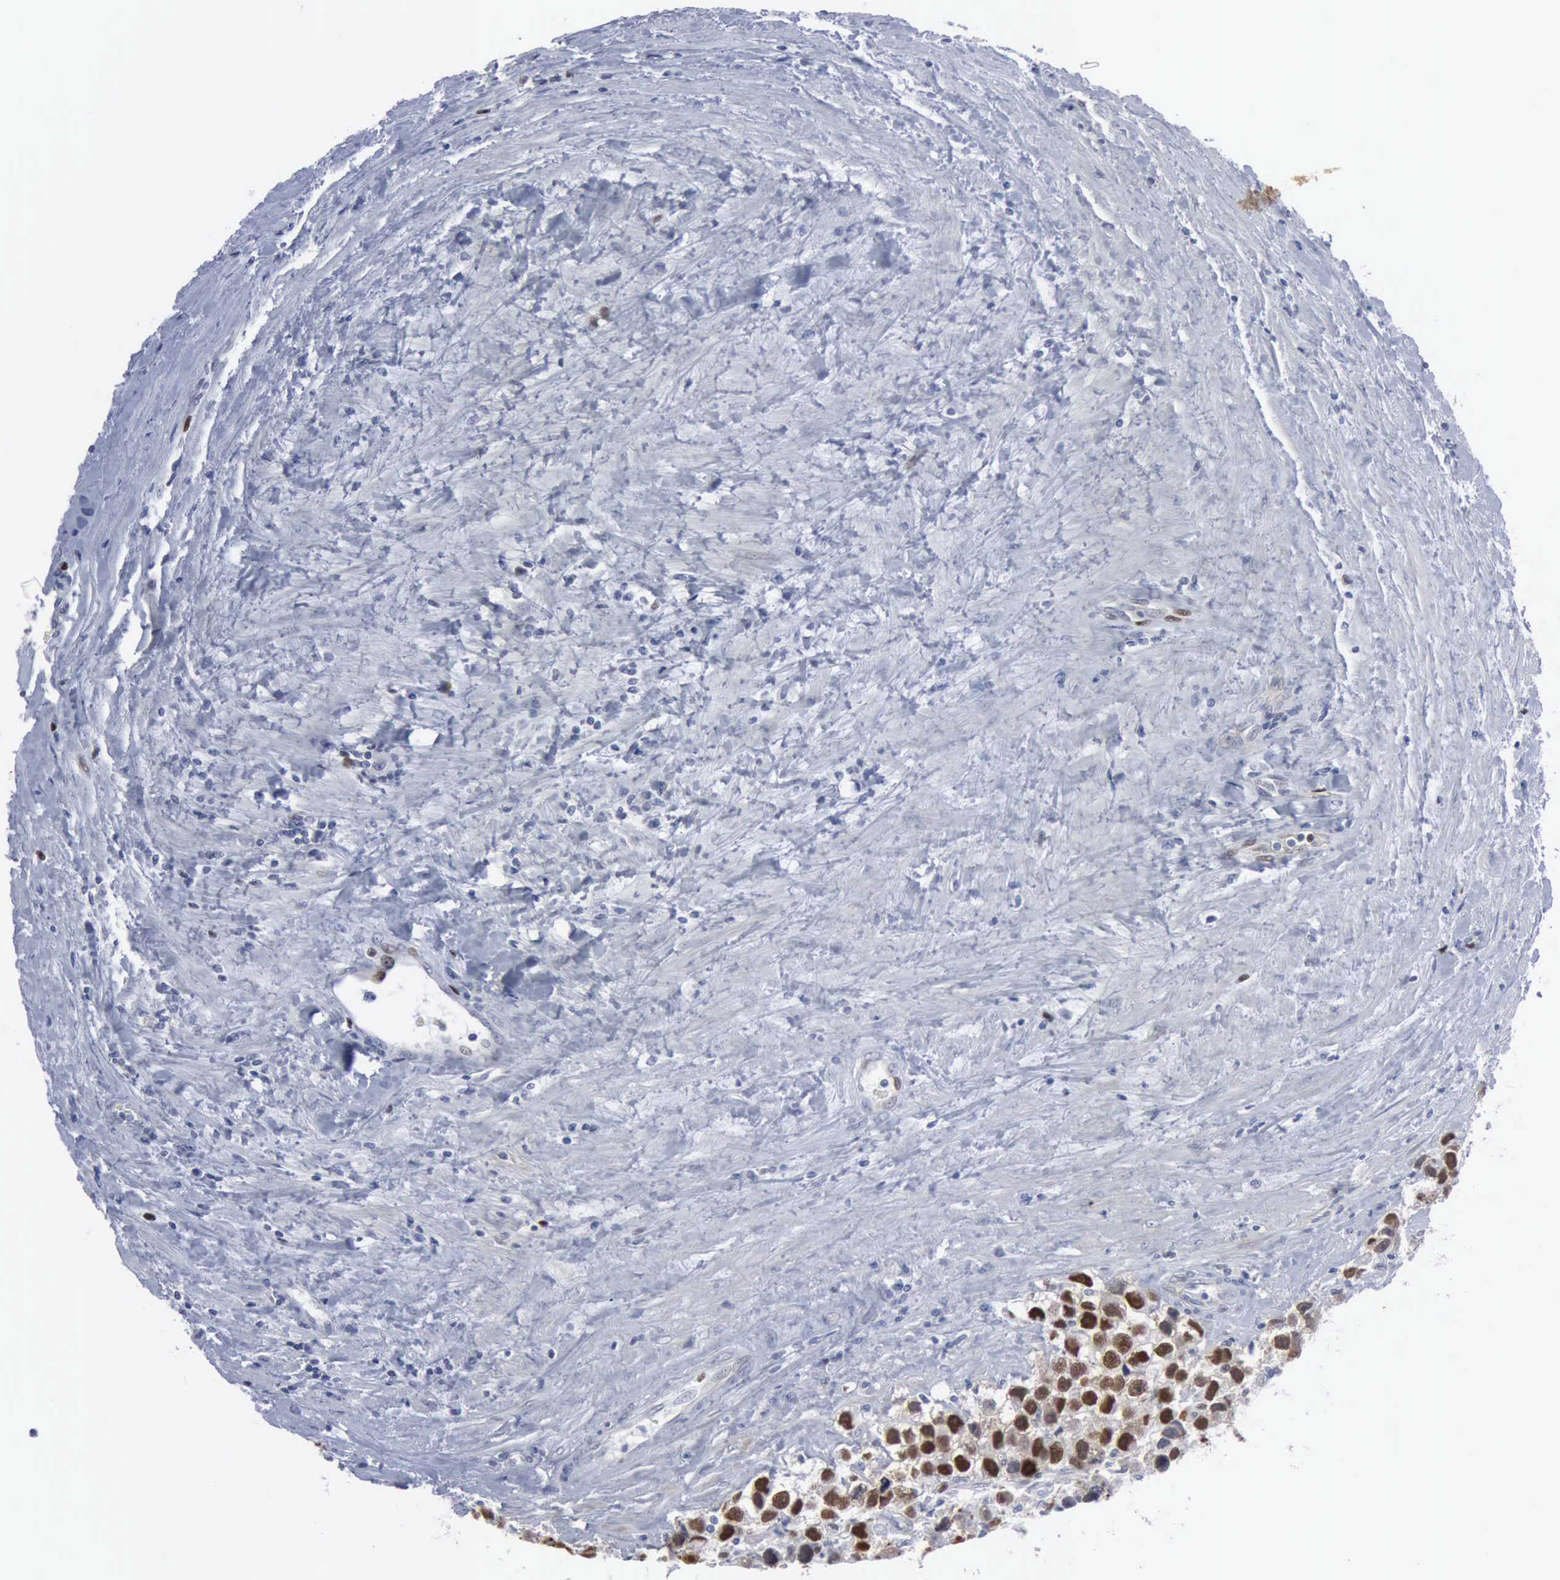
{"staining": {"intensity": "strong", "quantity": "25%-75%", "location": "nuclear"}, "tissue": "testis cancer", "cell_type": "Tumor cells", "image_type": "cancer", "snomed": [{"axis": "morphology", "description": "Seminoma, NOS"}, {"axis": "topography", "description": "Testis"}], "caption": "Testis cancer (seminoma) stained with a protein marker reveals strong staining in tumor cells.", "gene": "MCM5", "patient": {"sex": "male", "age": 43}}